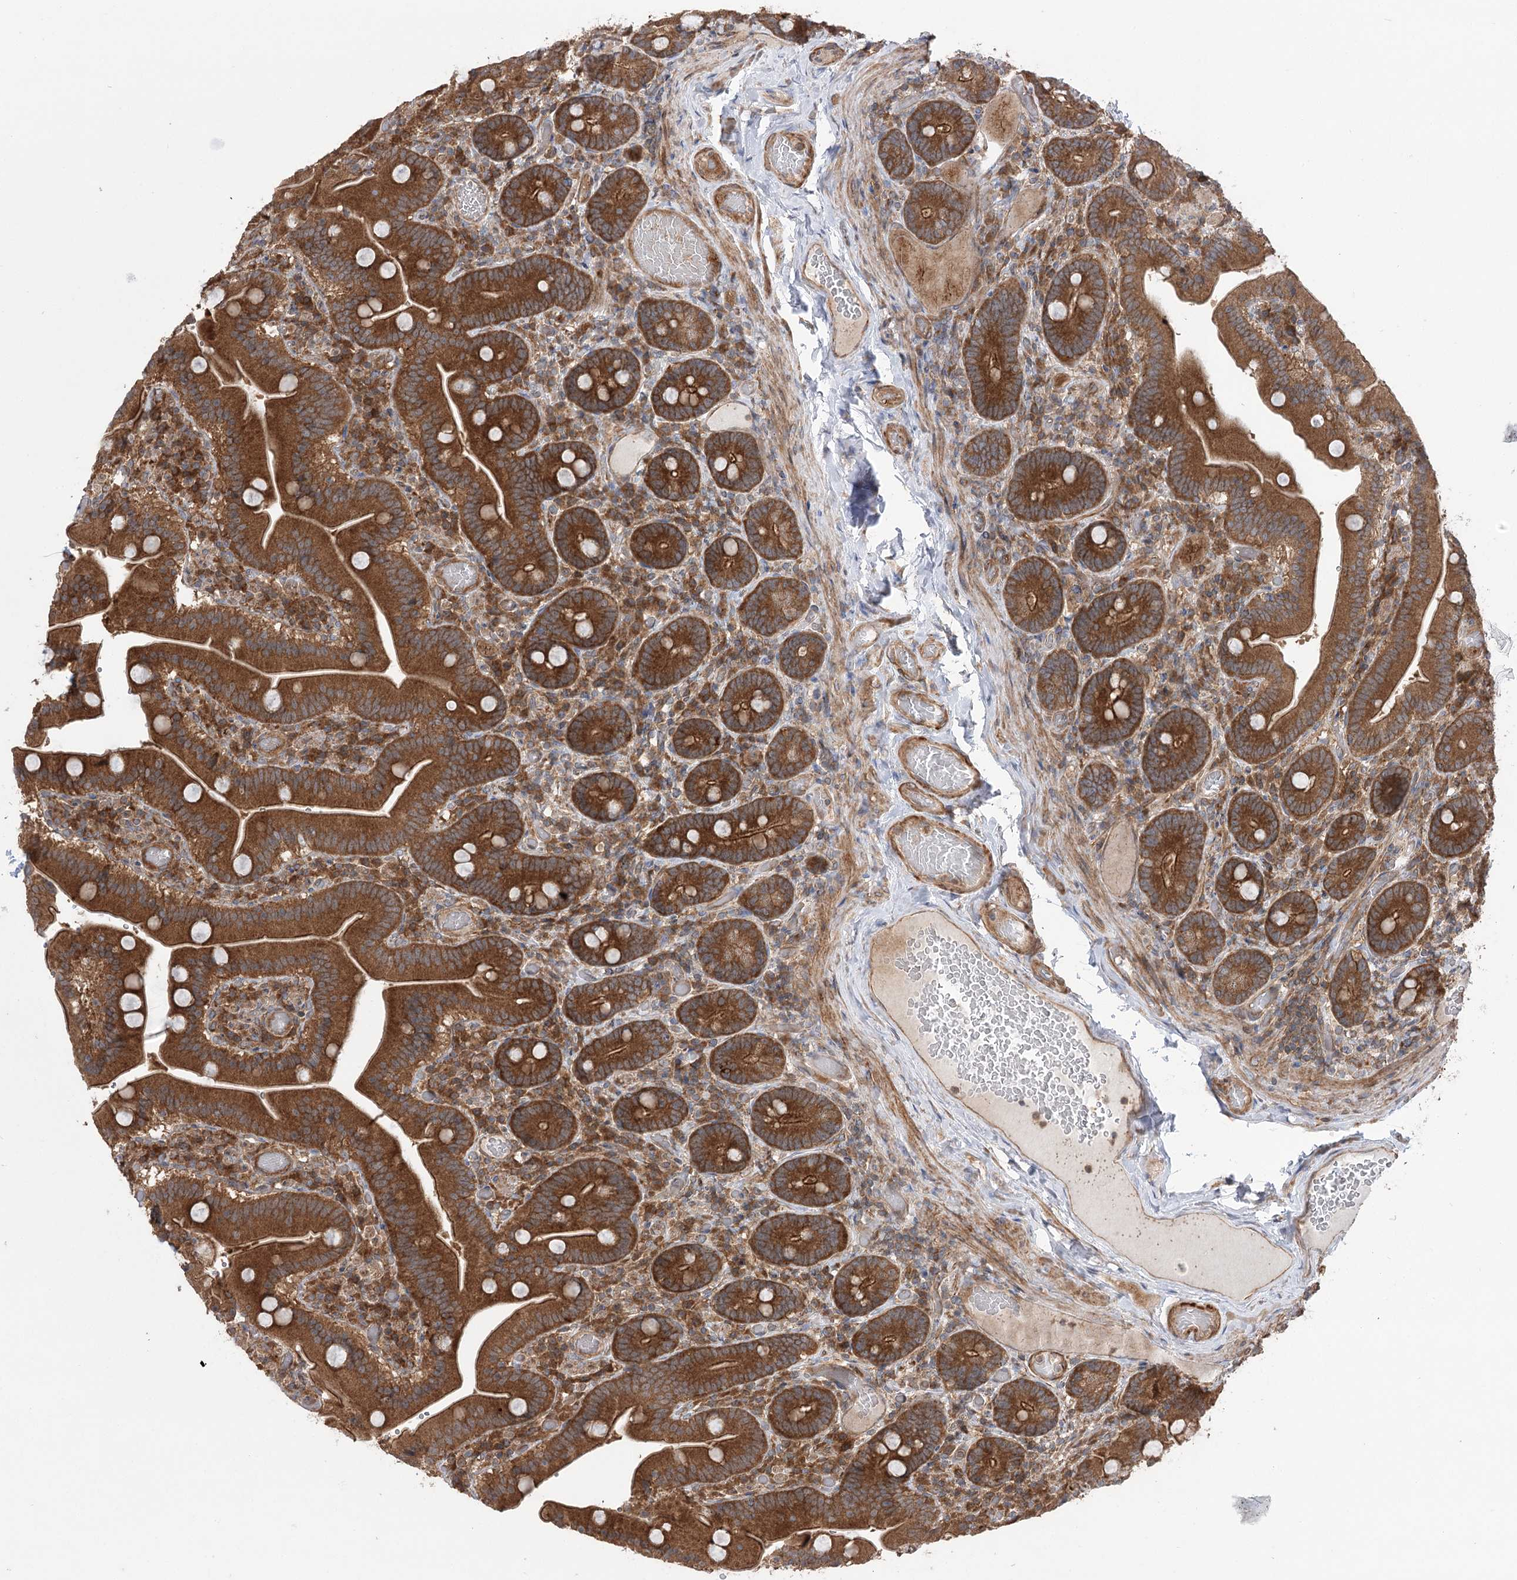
{"staining": {"intensity": "strong", "quantity": ">75%", "location": "cytoplasmic/membranous"}, "tissue": "duodenum", "cell_type": "Glandular cells", "image_type": "normal", "snomed": [{"axis": "morphology", "description": "Normal tissue, NOS"}, {"axis": "topography", "description": "Duodenum"}], "caption": "Duodenum stained with IHC displays strong cytoplasmic/membranous positivity in about >75% of glandular cells.", "gene": "VPS37B", "patient": {"sex": "female", "age": 62}}